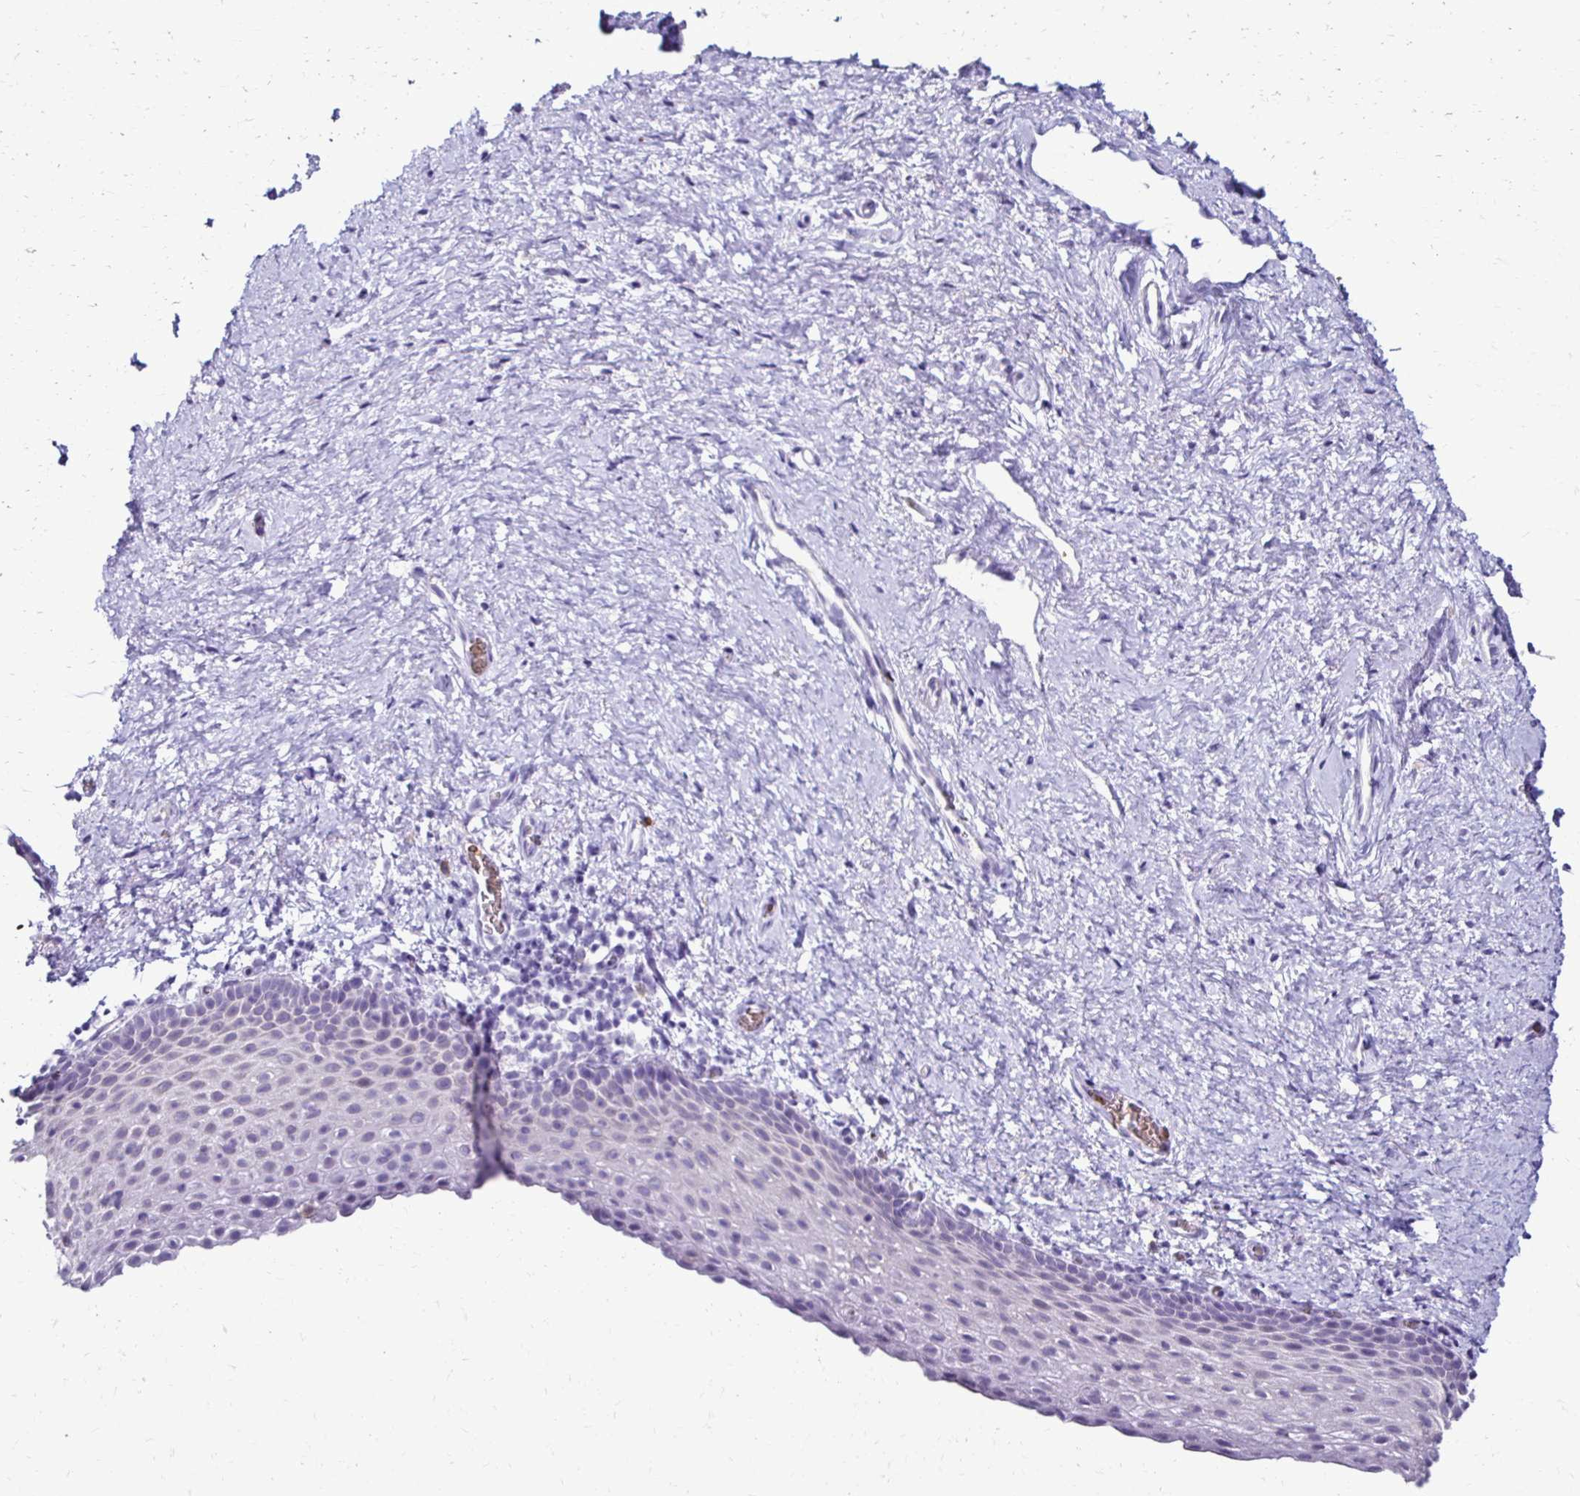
{"staining": {"intensity": "negative", "quantity": "none", "location": "none"}, "tissue": "vagina", "cell_type": "Squamous epithelial cells", "image_type": "normal", "snomed": [{"axis": "morphology", "description": "Normal tissue, NOS"}, {"axis": "topography", "description": "Vagina"}], "caption": "Histopathology image shows no protein staining in squamous epithelial cells of unremarkable vagina. Nuclei are stained in blue.", "gene": "RHBDL3", "patient": {"sex": "female", "age": 61}}